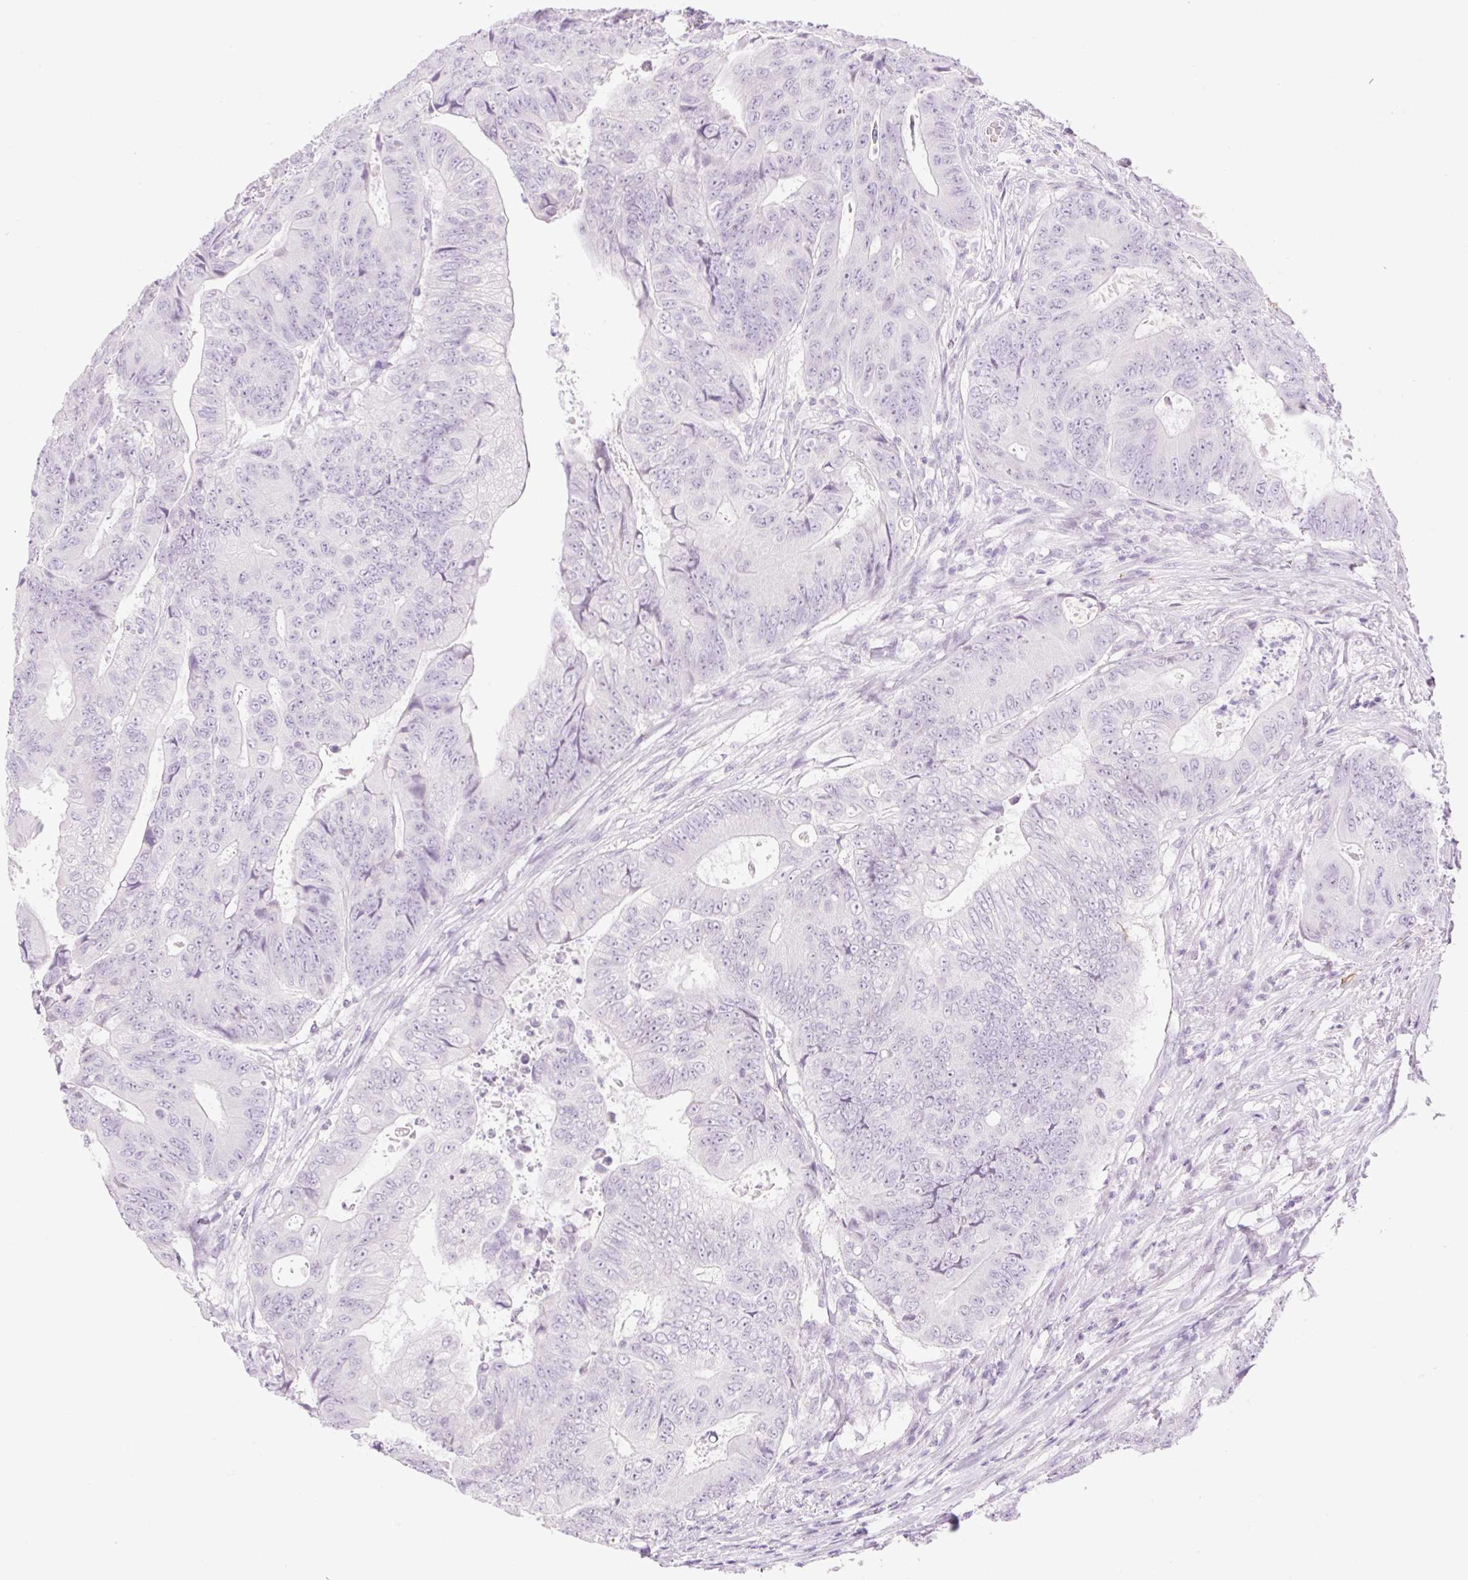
{"staining": {"intensity": "negative", "quantity": "none", "location": "none"}, "tissue": "colorectal cancer", "cell_type": "Tumor cells", "image_type": "cancer", "snomed": [{"axis": "morphology", "description": "Adenocarcinoma, NOS"}, {"axis": "topography", "description": "Colon"}], "caption": "A photomicrograph of colorectal cancer stained for a protein reveals no brown staining in tumor cells.", "gene": "SP140L", "patient": {"sex": "female", "age": 48}}